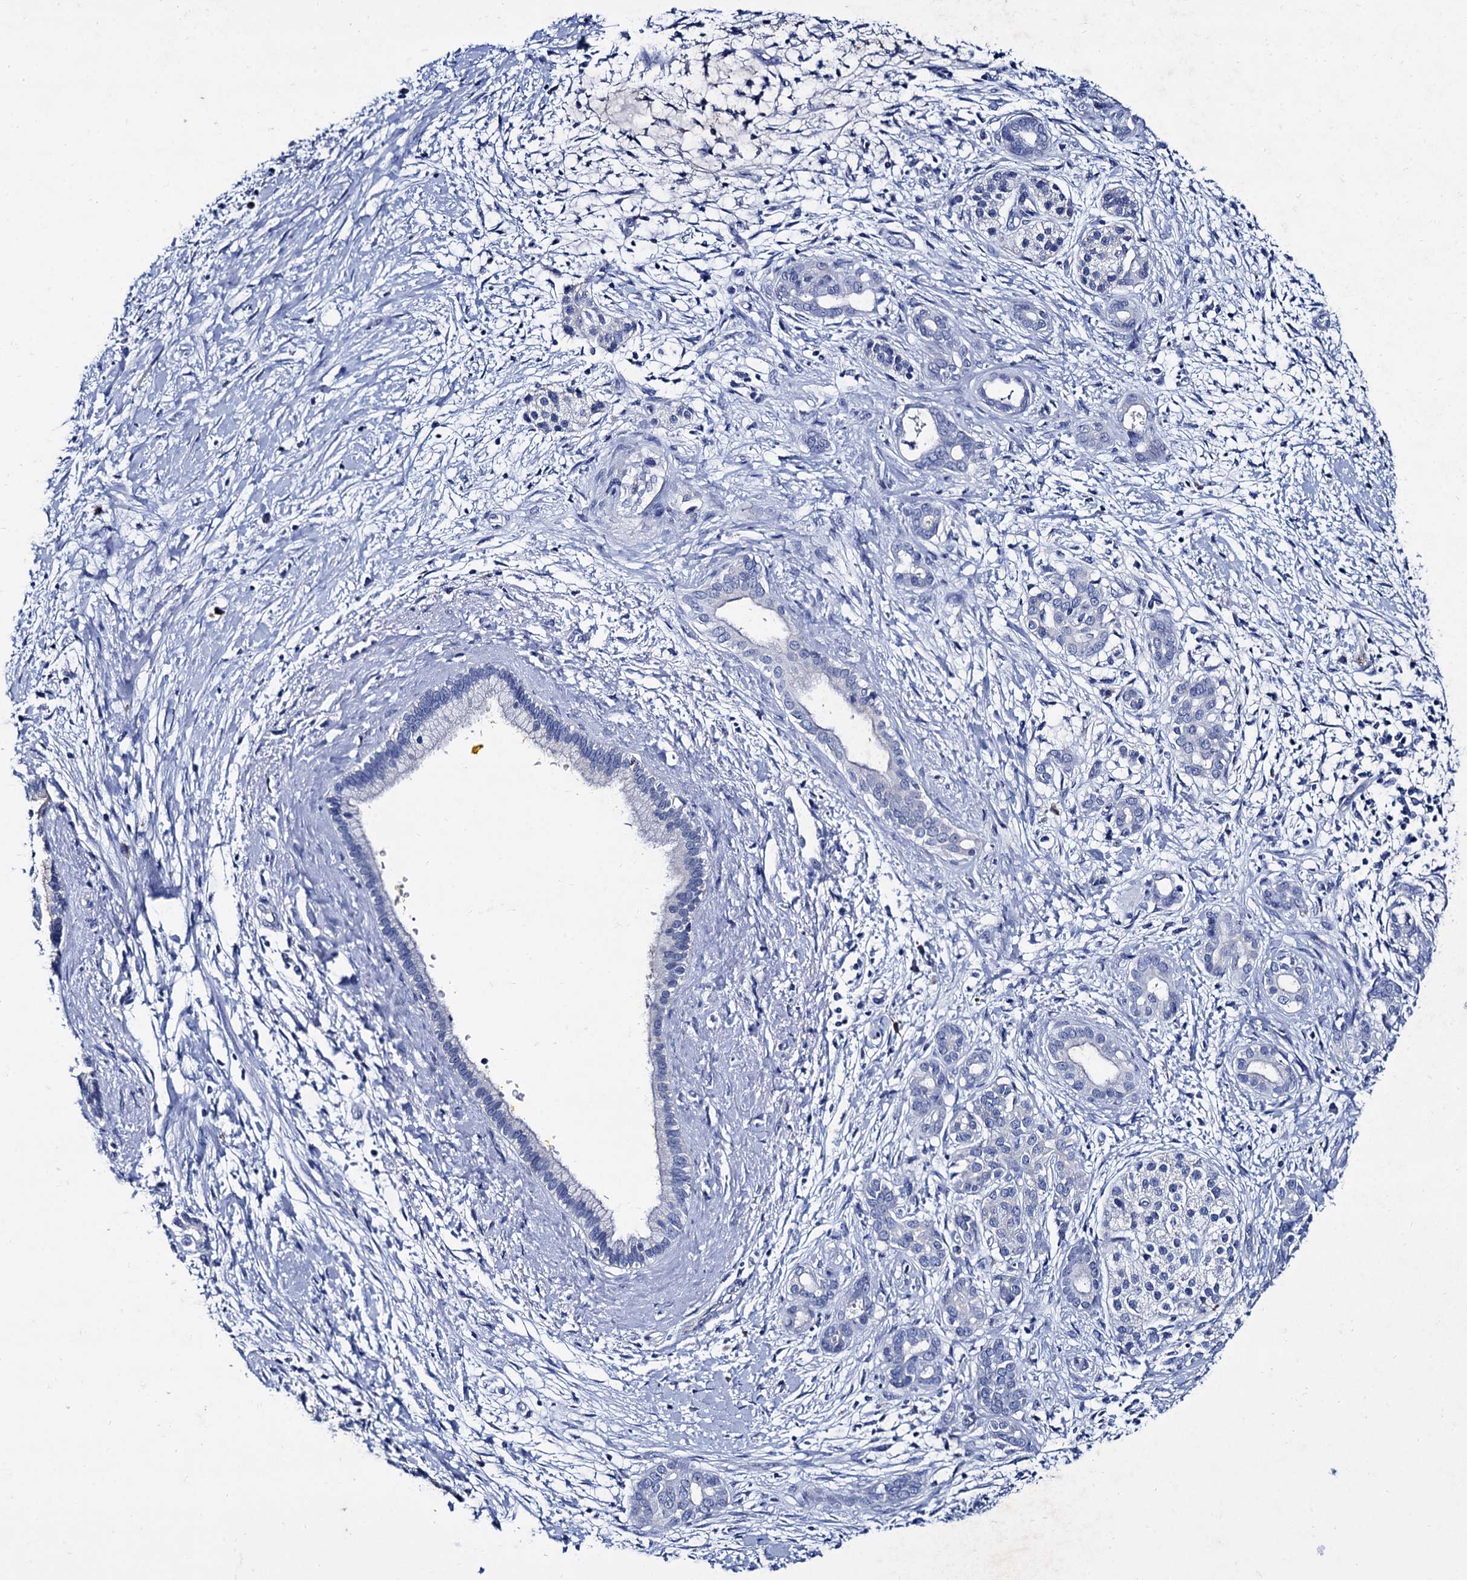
{"staining": {"intensity": "negative", "quantity": "none", "location": "none"}, "tissue": "pancreatic cancer", "cell_type": "Tumor cells", "image_type": "cancer", "snomed": [{"axis": "morphology", "description": "Adenocarcinoma, NOS"}, {"axis": "topography", "description": "Pancreas"}], "caption": "Immunohistochemistry (IHC) micrograph of neoplastic tissue: pancreatic cancer stained with DAB (3,3'-diaminobenzidine) exhibits no significant protein expression in tumor cells. (DAB IHC, high magnification).", "gene": "TMEM72", "patient": {"sex": "male", "age": 58}}